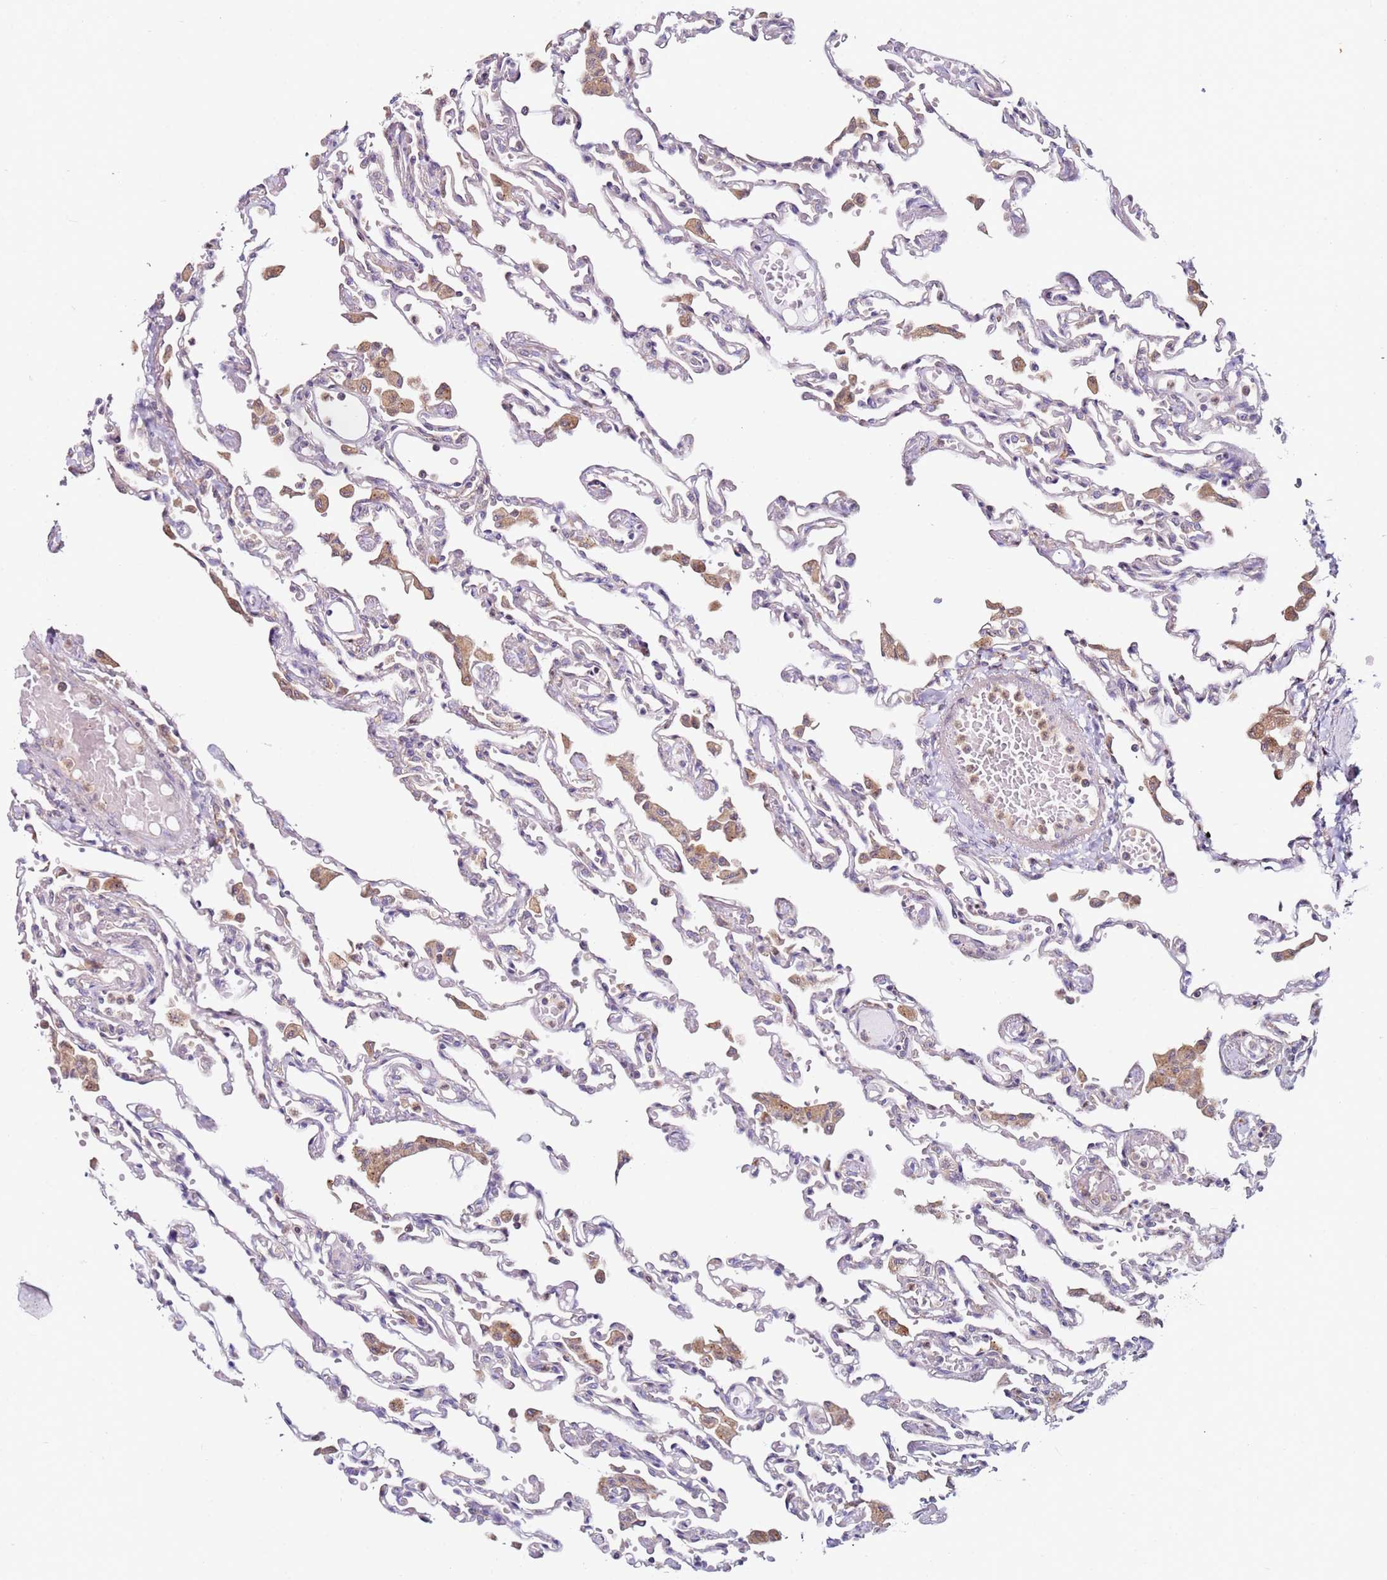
{"staining": {"intensity": "negative", "quantity": "none", "location": "none"}, "tissue": "lung", "cell_type": "Alveolar cells", "image_type": "normal", "snomed": [{"axis": "morphology", "description": "Normal tissue, NOS"}, {"axis": "topography", "description": "Bronchus"}, {"axis": "topography", "description": "Lung"}], "caption": "A high-resolution micrograph shows IHC staining of unremarkable lung, which demonstrates no significant expression in alveolar cells.", "gene": "CNOT9", "patient": {"sex": "female", "age": 49}}